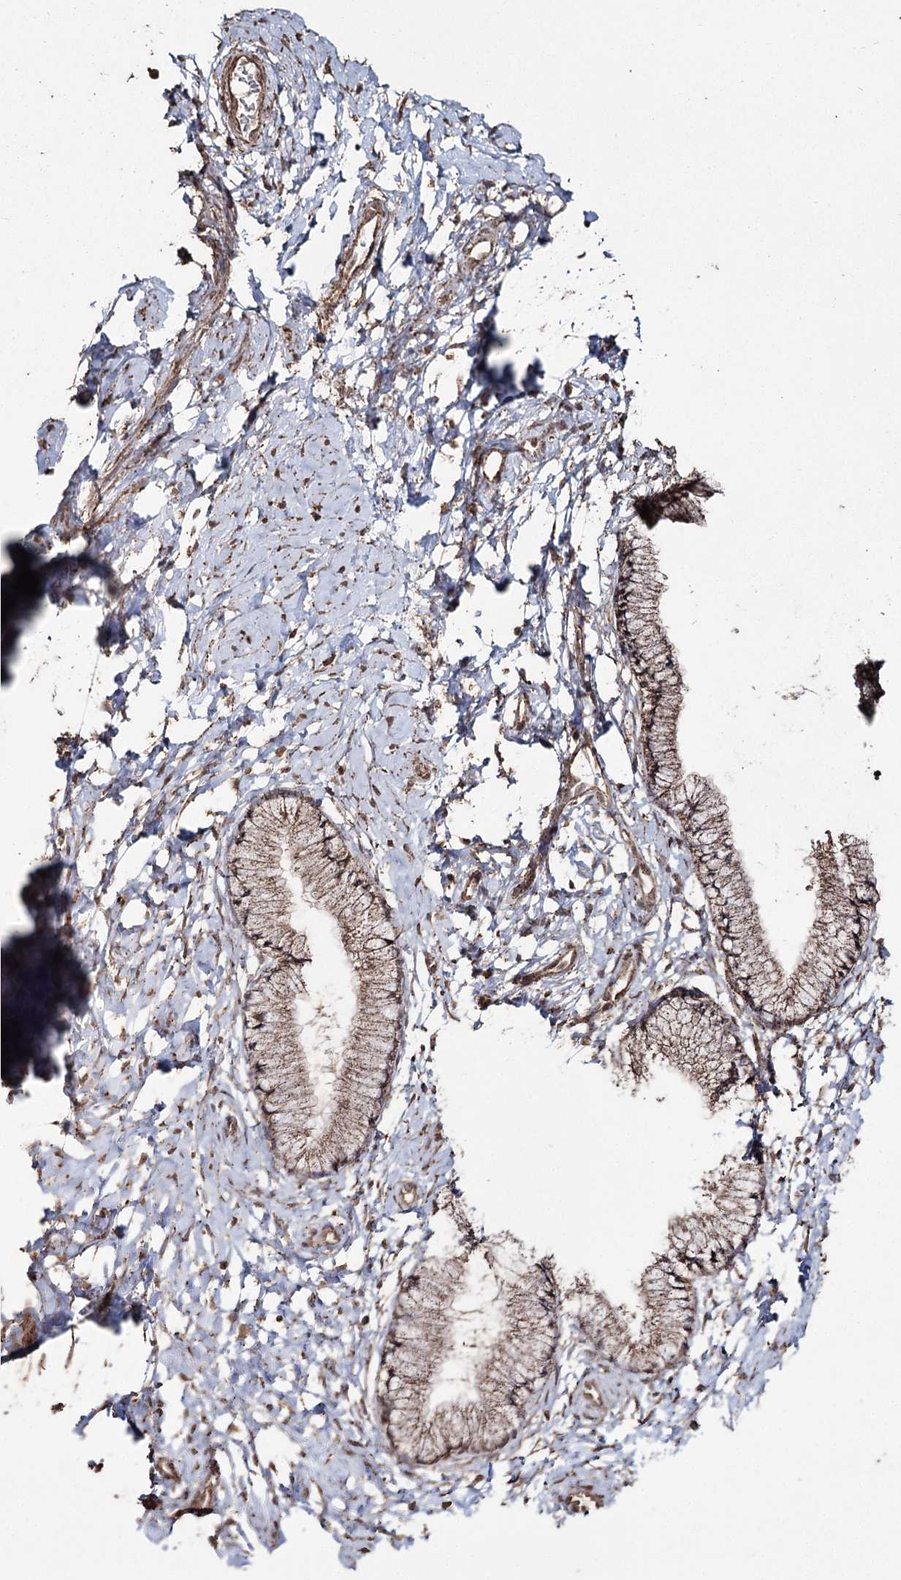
{"staining": {"intensity": "strong", "quantity": ">75%", "location": "cytoplasmic/membranous"}, "tissue": "cervix", "cell_type": "Glandular cells", "image_type": "normal", "snomed": [{"axis": "morphology", "description": "Normal tissue, NOS"}, {"axis": "topography", "description": "Cervix"}], "caption": "The photomicrograph displays staining of benign cervix, revealing strong cytoplasmic/membranous protein staining (brown color) within glandular cells.", "gene": "SLF2", "patient": {"sex": "female", "age": 33}}